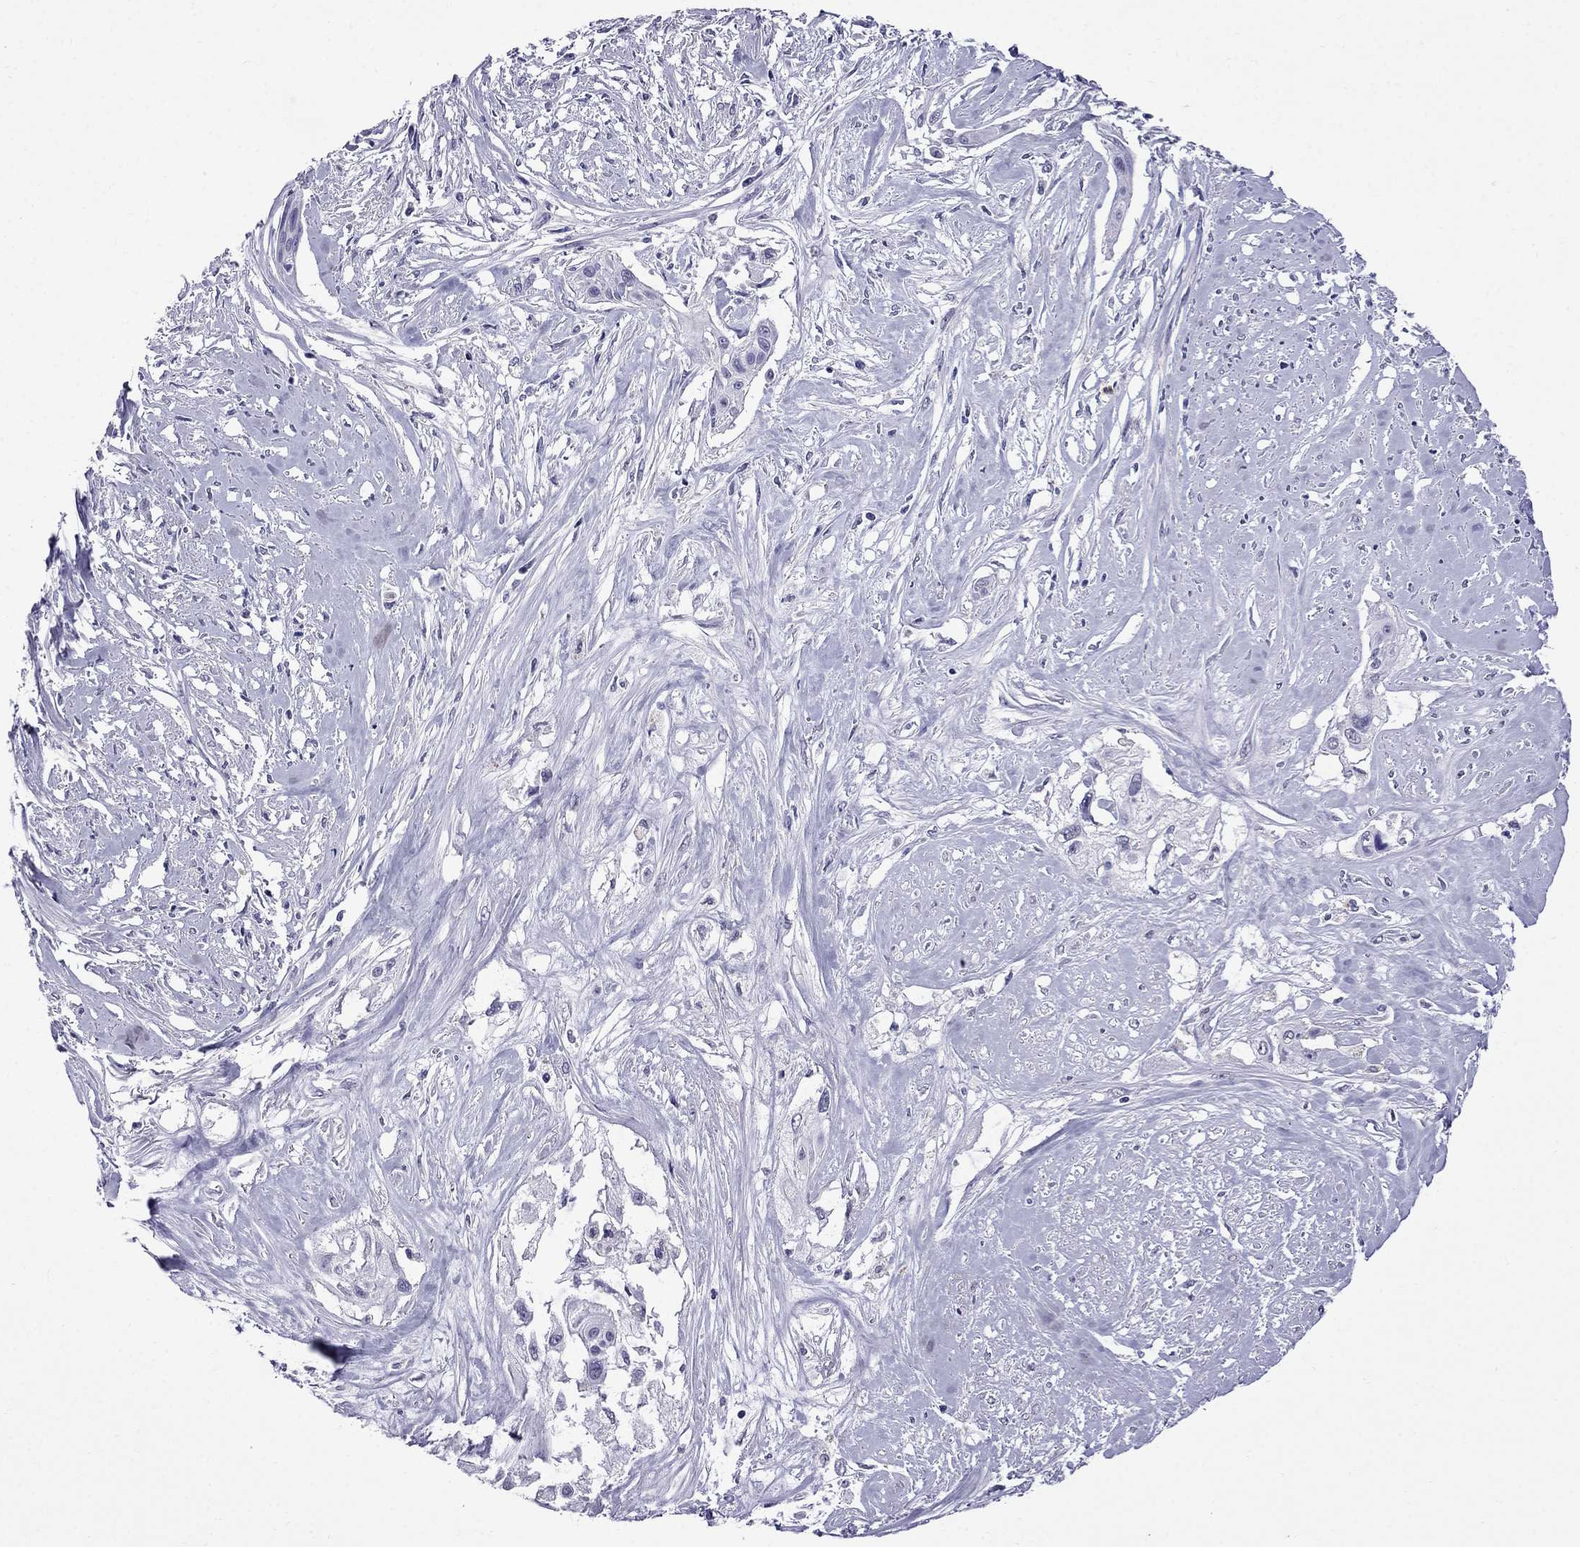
{"staining": {"intensity": "negative", "quantity": "none", "location": "none"}, "tissue": "cervical cancer", "cell_type": "Tumor cells", "image_type": "cancer", "snomed": [{"axis": "morphology", "description": "Squamous cell carcinoma, NOS"}, {"axis": "topography", "description": "Cervix"}], "caption": "DAB immunohistochemical staining of human cervical cancer demonstrates no significant staining in tumor cells.", "gene": "OLFM4", "patient": {"sex": "female", "age": 49}}